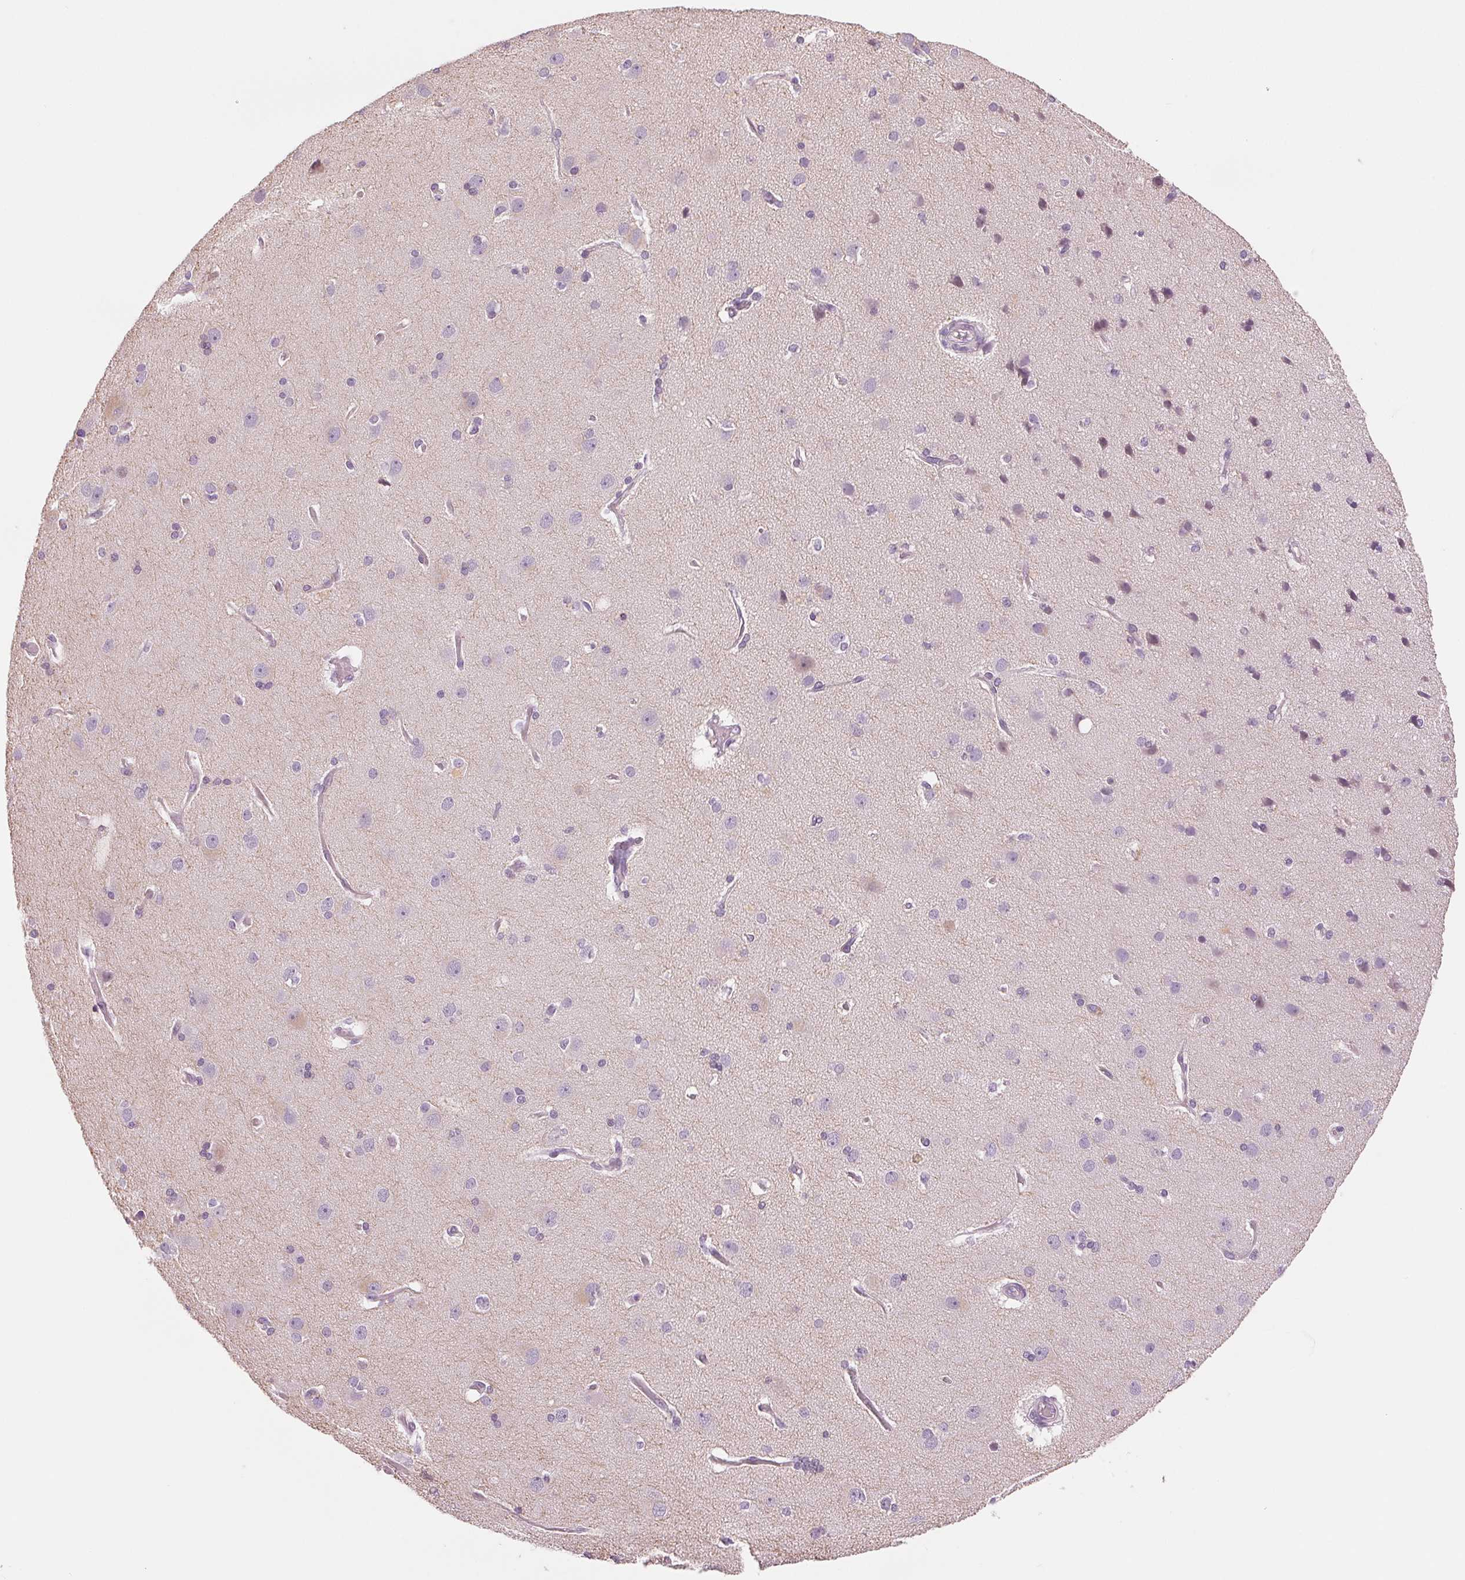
{"staining": {"intensity": "negative", "quantity": "none", "location": "none"}, "tissue": "cerebral cortex", "cell_type": "Endothelial cells", "image_type": "normal", "snomed": [{"axis": "morphology", "description": "Normal tissue, NOS"}, {"axis": "morphology", "description": "Glioma, malignant, High grade"}, {"axis": "topography", "description": "Cerebral cortex"}], "caption": "A micrograph of cerebral cortex stained for a protein reveals no brown staining in endothelial cells.", "gene": "CCDC168", "patient": {"sex": "male", "age": 71}}